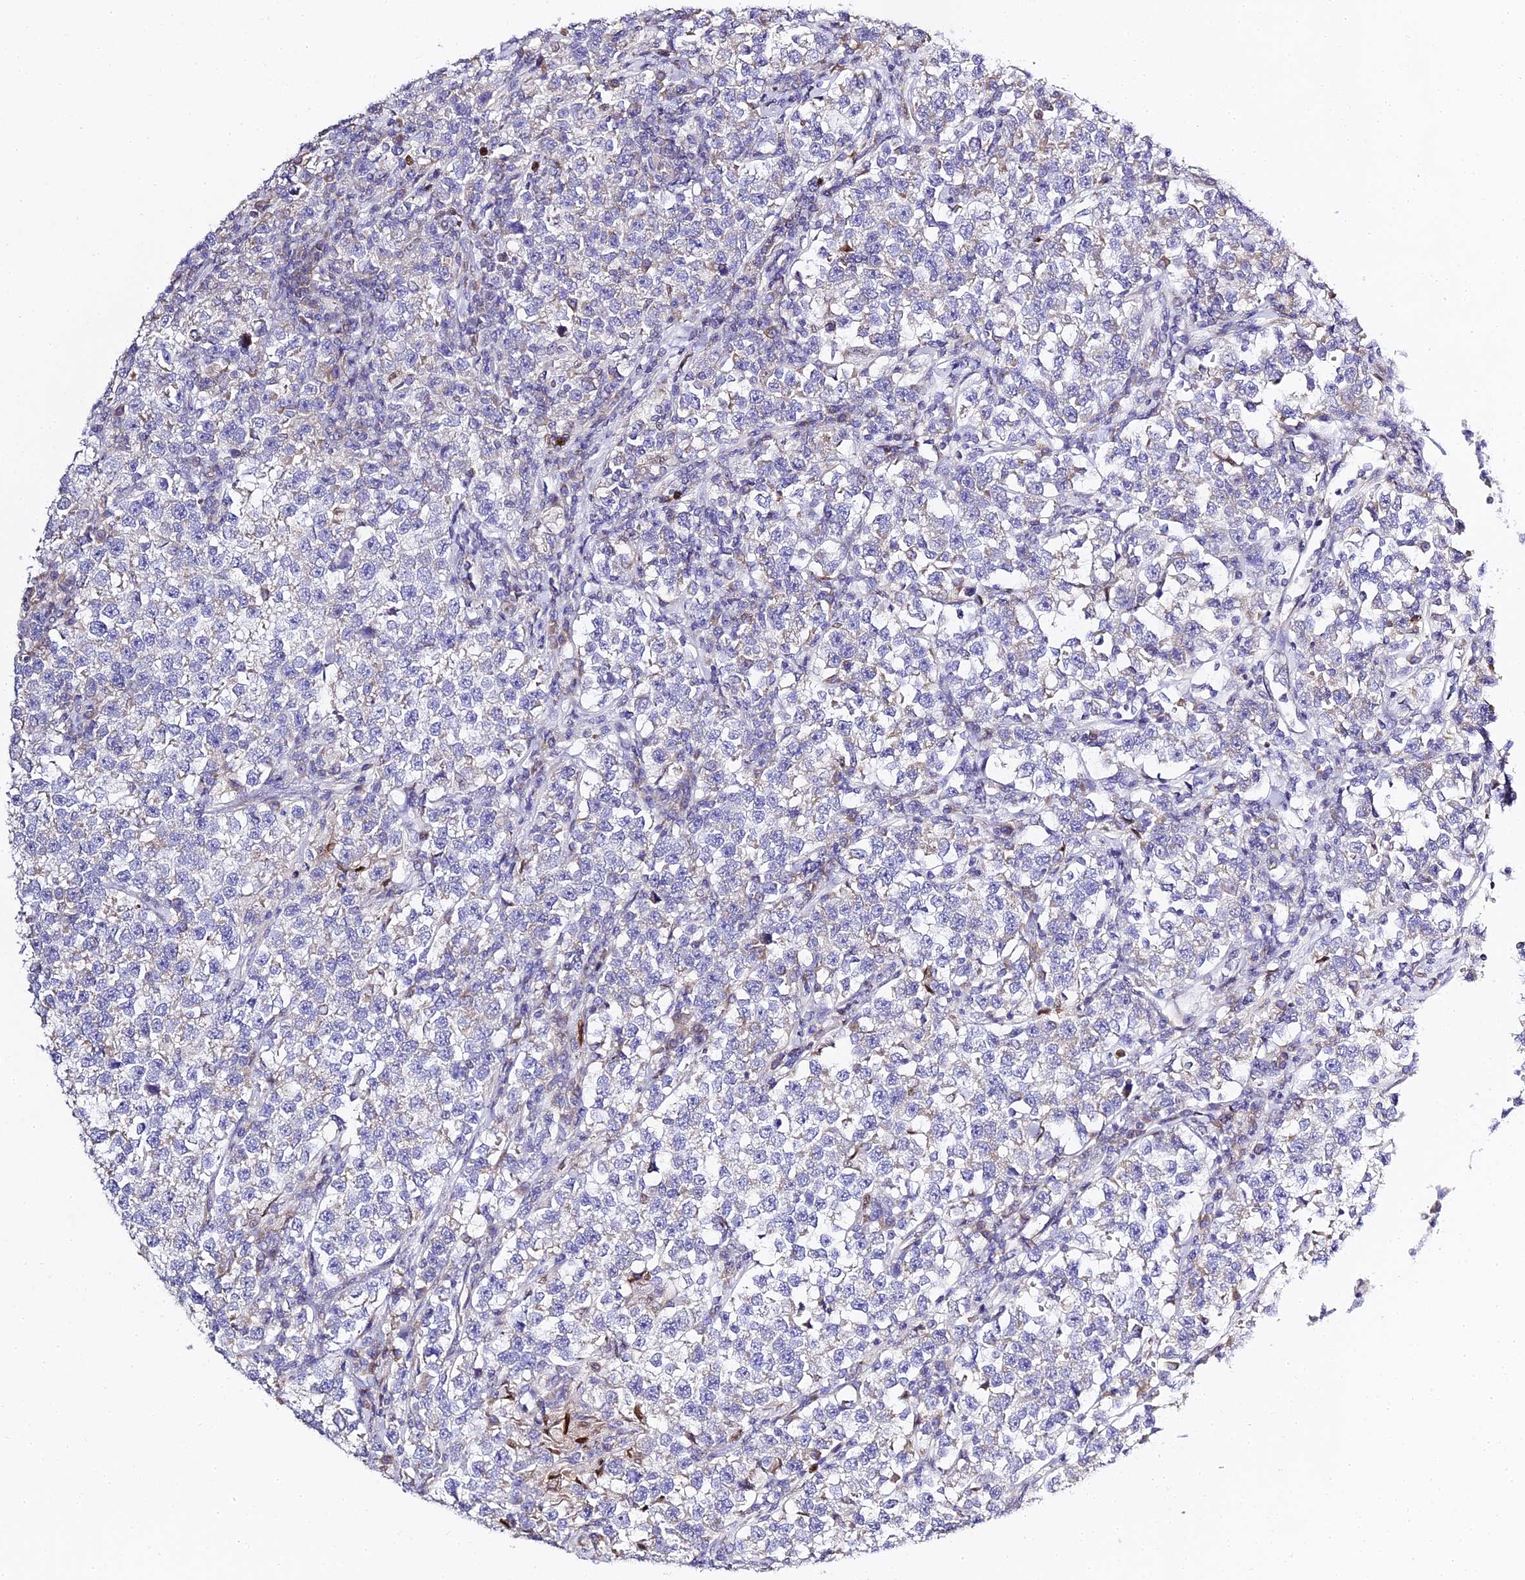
{"staining": {"intensity": "negative", "quantity": "none", "location": "none"}, "tissue": "testis cancer", "cell_type": "Tumor cells", "image_type": "cancer", "snomed": [{"axis": "morphology", "description": "Normal tissue, NOS"}, {"axis": "morphology", "description": "Seminoma, NOS"}, {"axis": "topography", "description": "Testis"}], "caption": "The IHC image has no significant staining in tumor cells of seminoma (testis) tissue. (IHC, brightfield microscopy, high magnification).", "gene": "SERP1", "patient": {"sex": "male", "age": 43}}